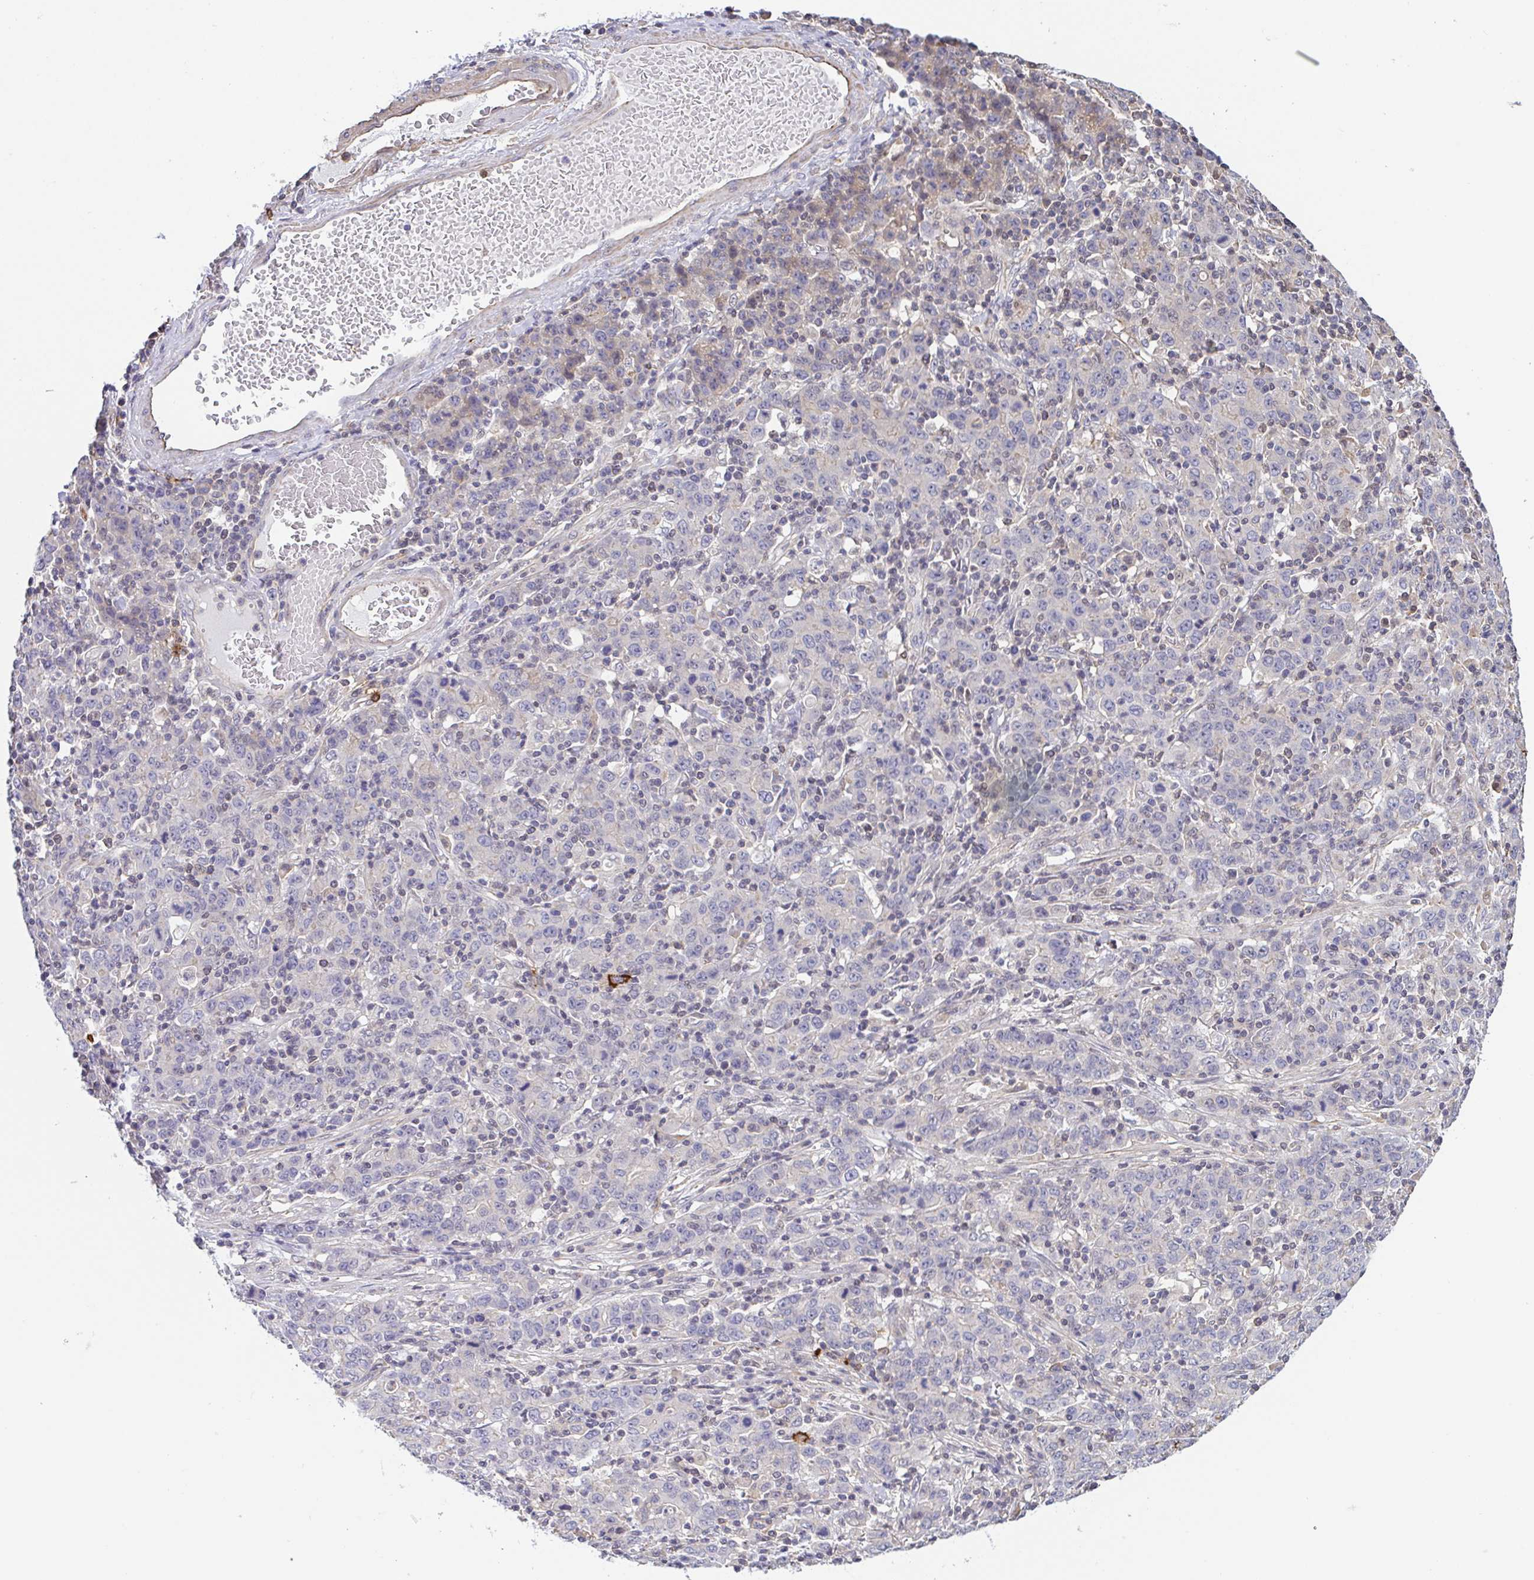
{"staining": {"intensity": "negative", "quantity": "none", "location": "none"}, "tissue": "stomach cancer", "cell_type": "Tumor cells", "image_type": "cancer", "snomed": [{"axis": "morphology", "description": "Adenocarcinoma, NOS"}, {"axis": "topography", "description": "Stomach, upper"}], "caption": "A high-resolution histopathology image shows IHC staining of adenocarcinoma (stomach), which displays no significant staining in tumor cells.", "gene": "PREPL", "patient": {"sex": "male", "age": 69}}